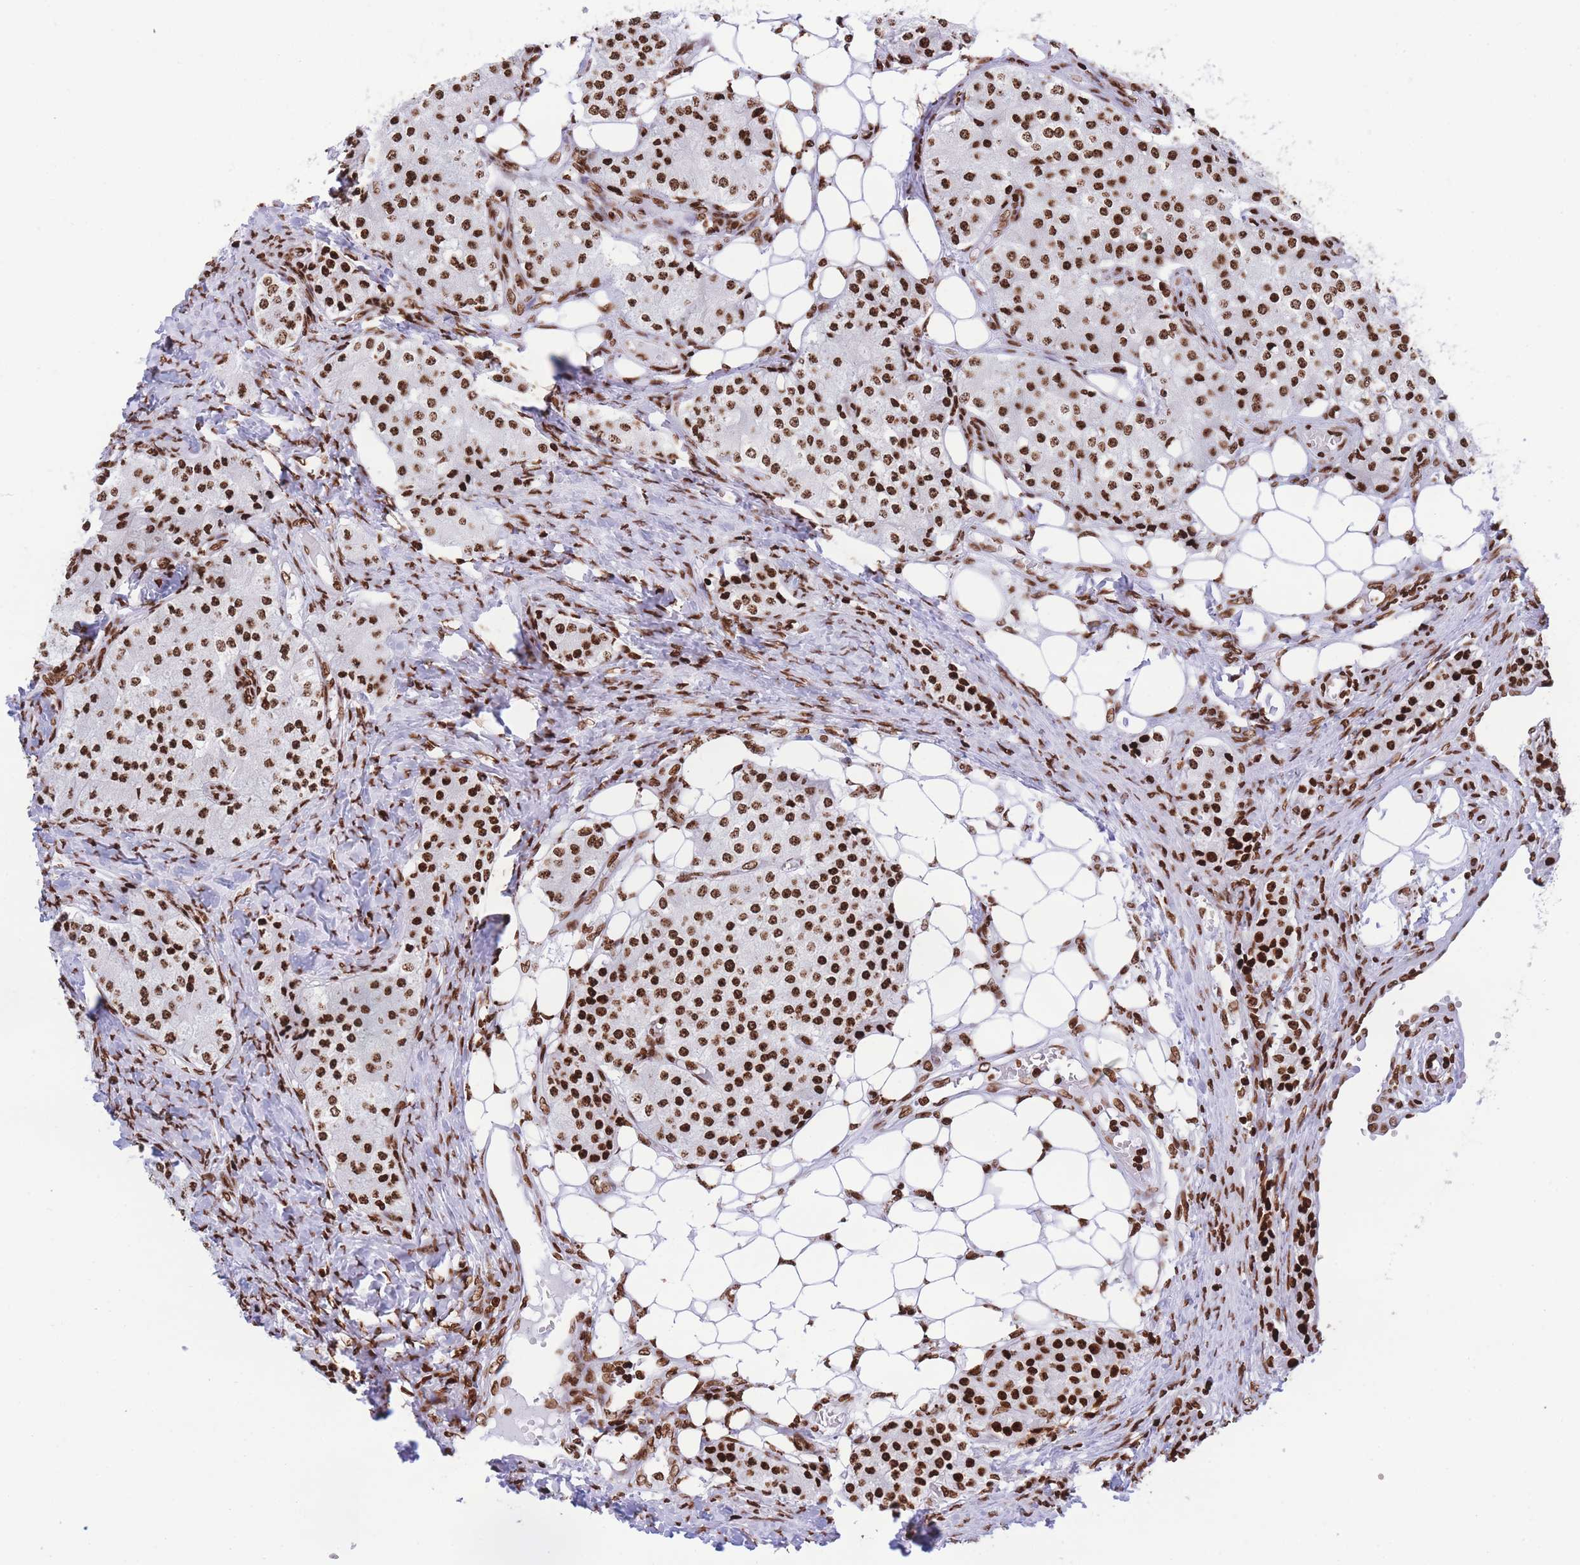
{"staining": {"intensity": "strong", "quantity": ">75%", "location": "nuclear"}, "tissue": "carcinoid", "cell_type": "Tumor cells", "image_type": "cancer", "snomed": [{"axis": "morphology", "description": "Carcinoid, malignant, NOS"}, {"axis": "topography", "description": "Colon"}], "caption": "Immunohistochemical staining of human carcinoid exhibits high levels of strong nuclear protein expression in about >75% of tumor cells. (Stains: DAB in brown, nuclei in blue, Microscopy: brightfield microscopy at high magnification).", "gene": "H2BC11", "patient": {"sex": "female", "age": 52}}